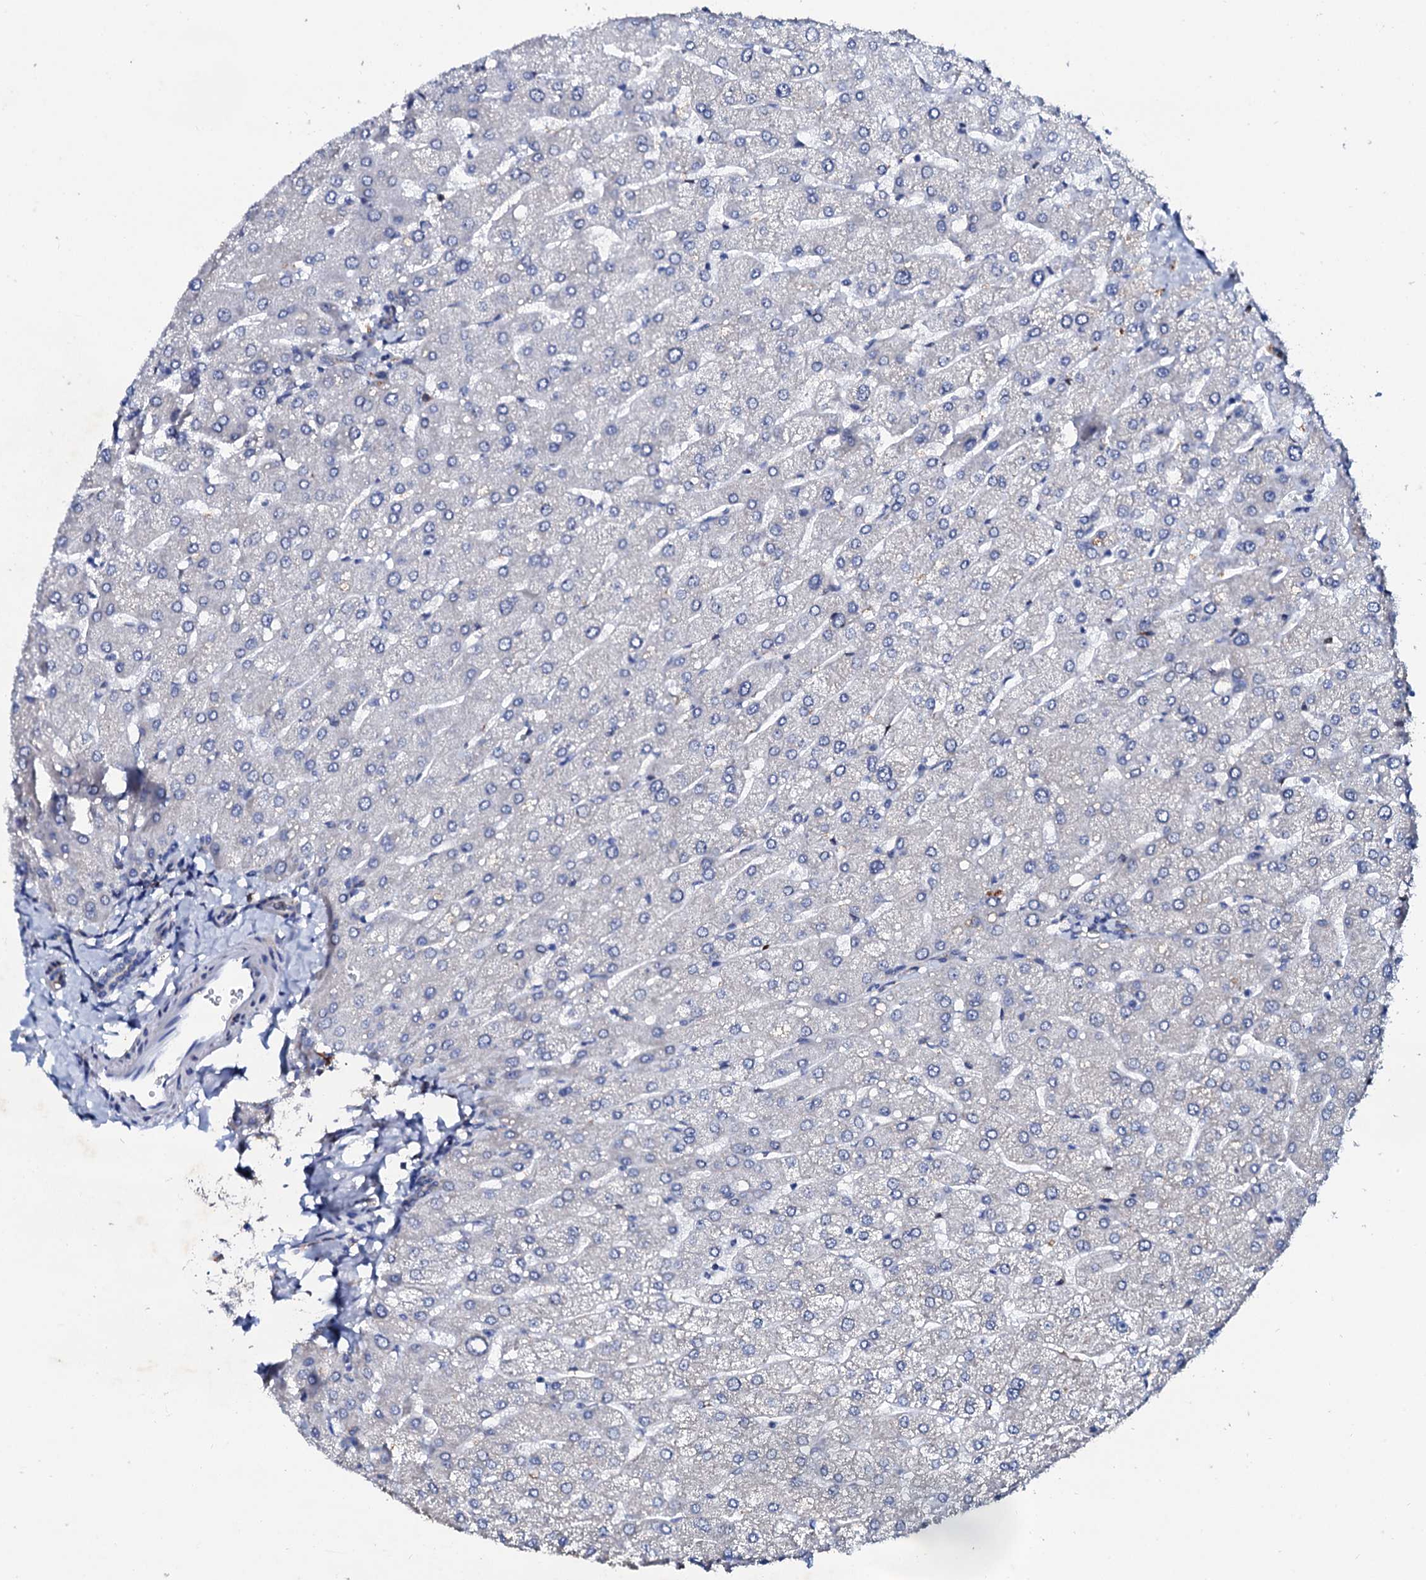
{"staining": {"intensity": "negative", "quantity": "none", "location": "none"}, "tissue": "liver", "cell_type": "Cholangiocytes", "image_type": "normal", "snomed": [{"axis": "morphology", "description": "Normal tissue, NOS"}, {"axis": "topography", "description": "Liver"}], "caption": "Immunohistochemistry of unremarkable liver shows no expression in cholangiocytes.", "gene": "GLB1L3", "patient": {"sex": "male", "age": 55}}